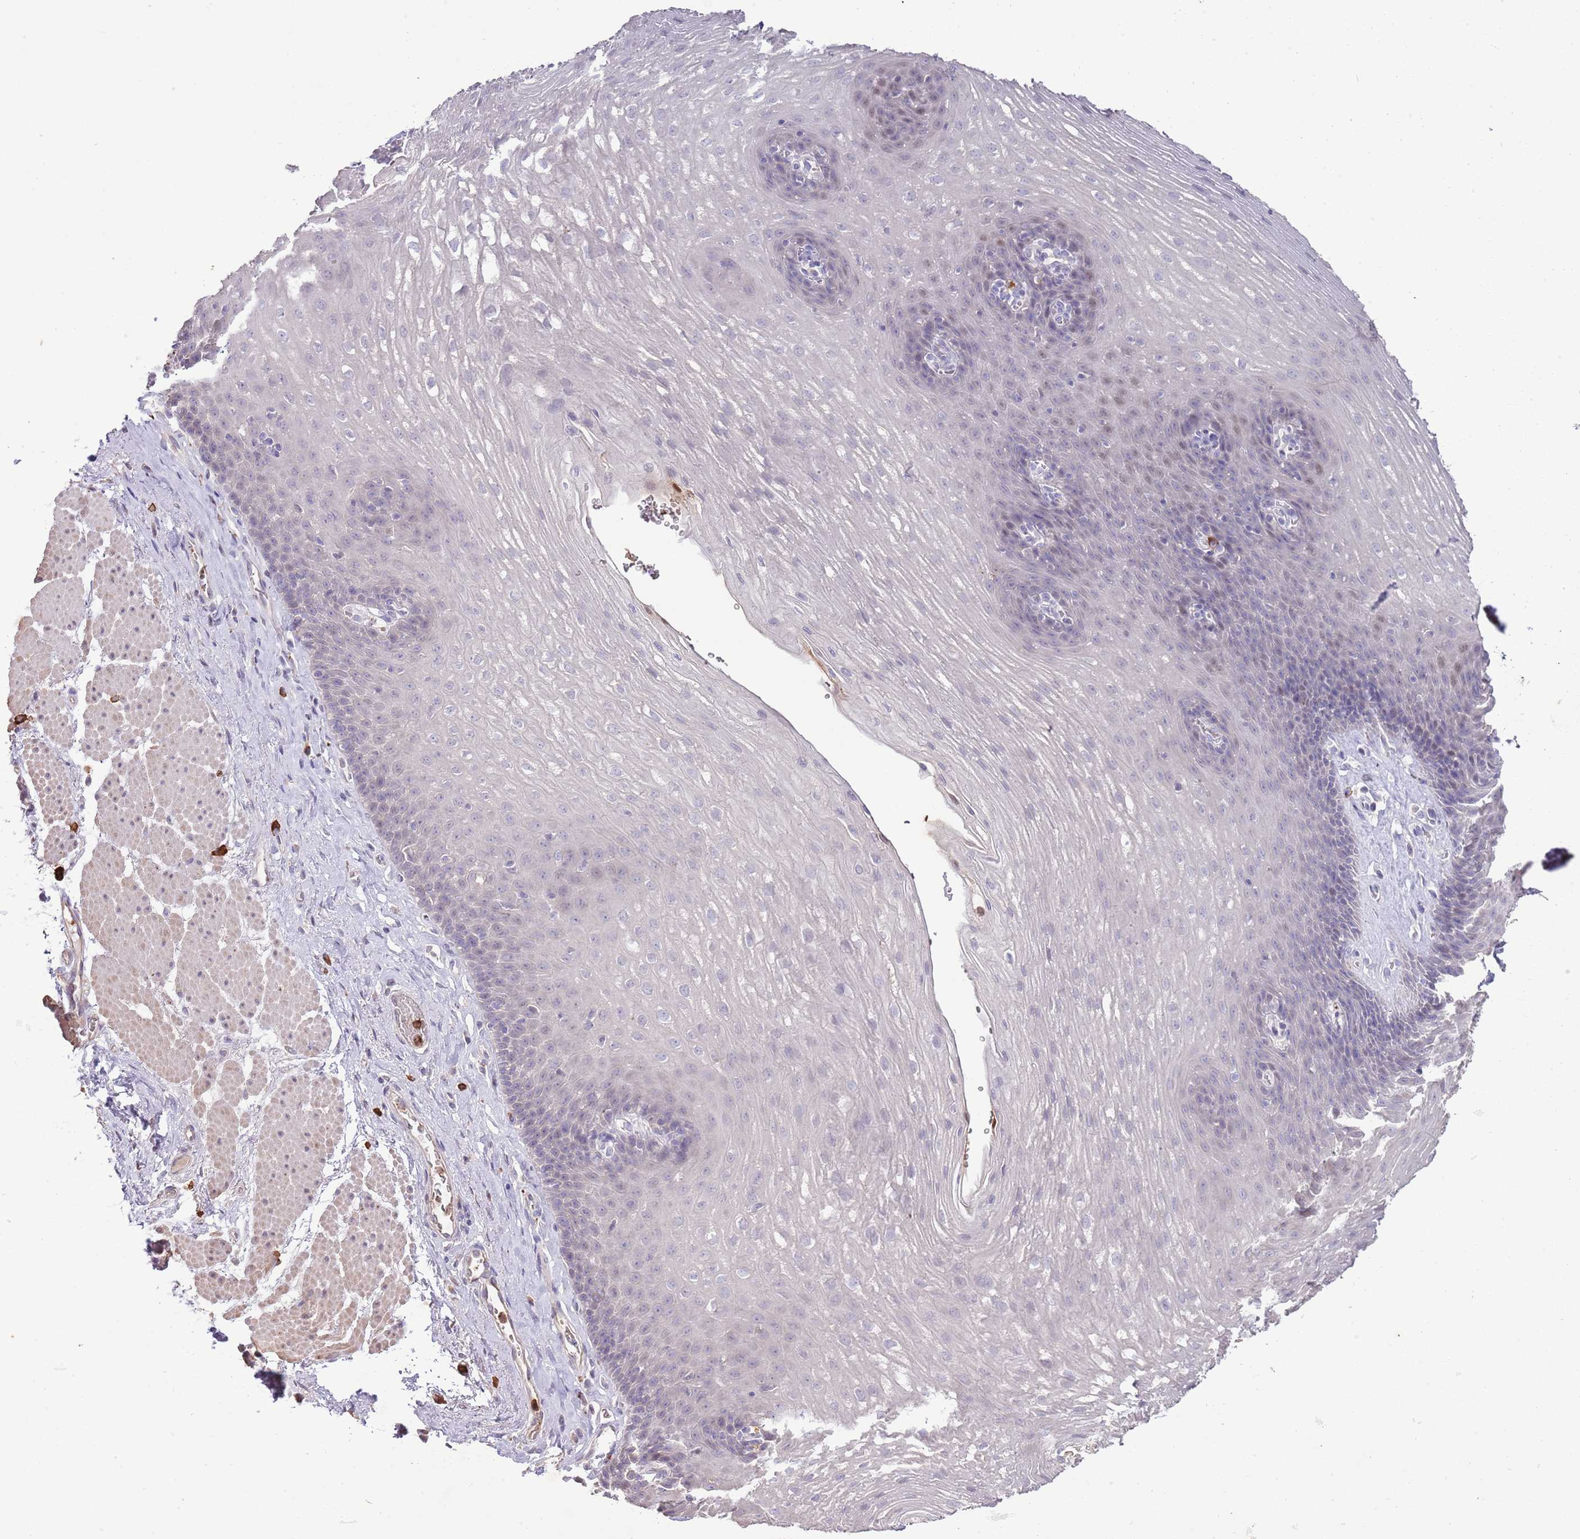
{"staining": {"intensity": "negative", "quantity": "none", "location": "none"}, "tissue": "esophagus", "cell_type": "Squamous epithelial cells", "image_type": "normal", "snomed": [{"axis": "morphology", "description": "Normal tissue, NOS"}, {"axis": "topography", "description": "Esophagus"}], "caption": "Squamous epithelial cells show no significant protein staining in benign esophagus. Nuclei are stained in blue.", "gene": "P2RY13", "patient": {"sex": "female", "age": 66}}